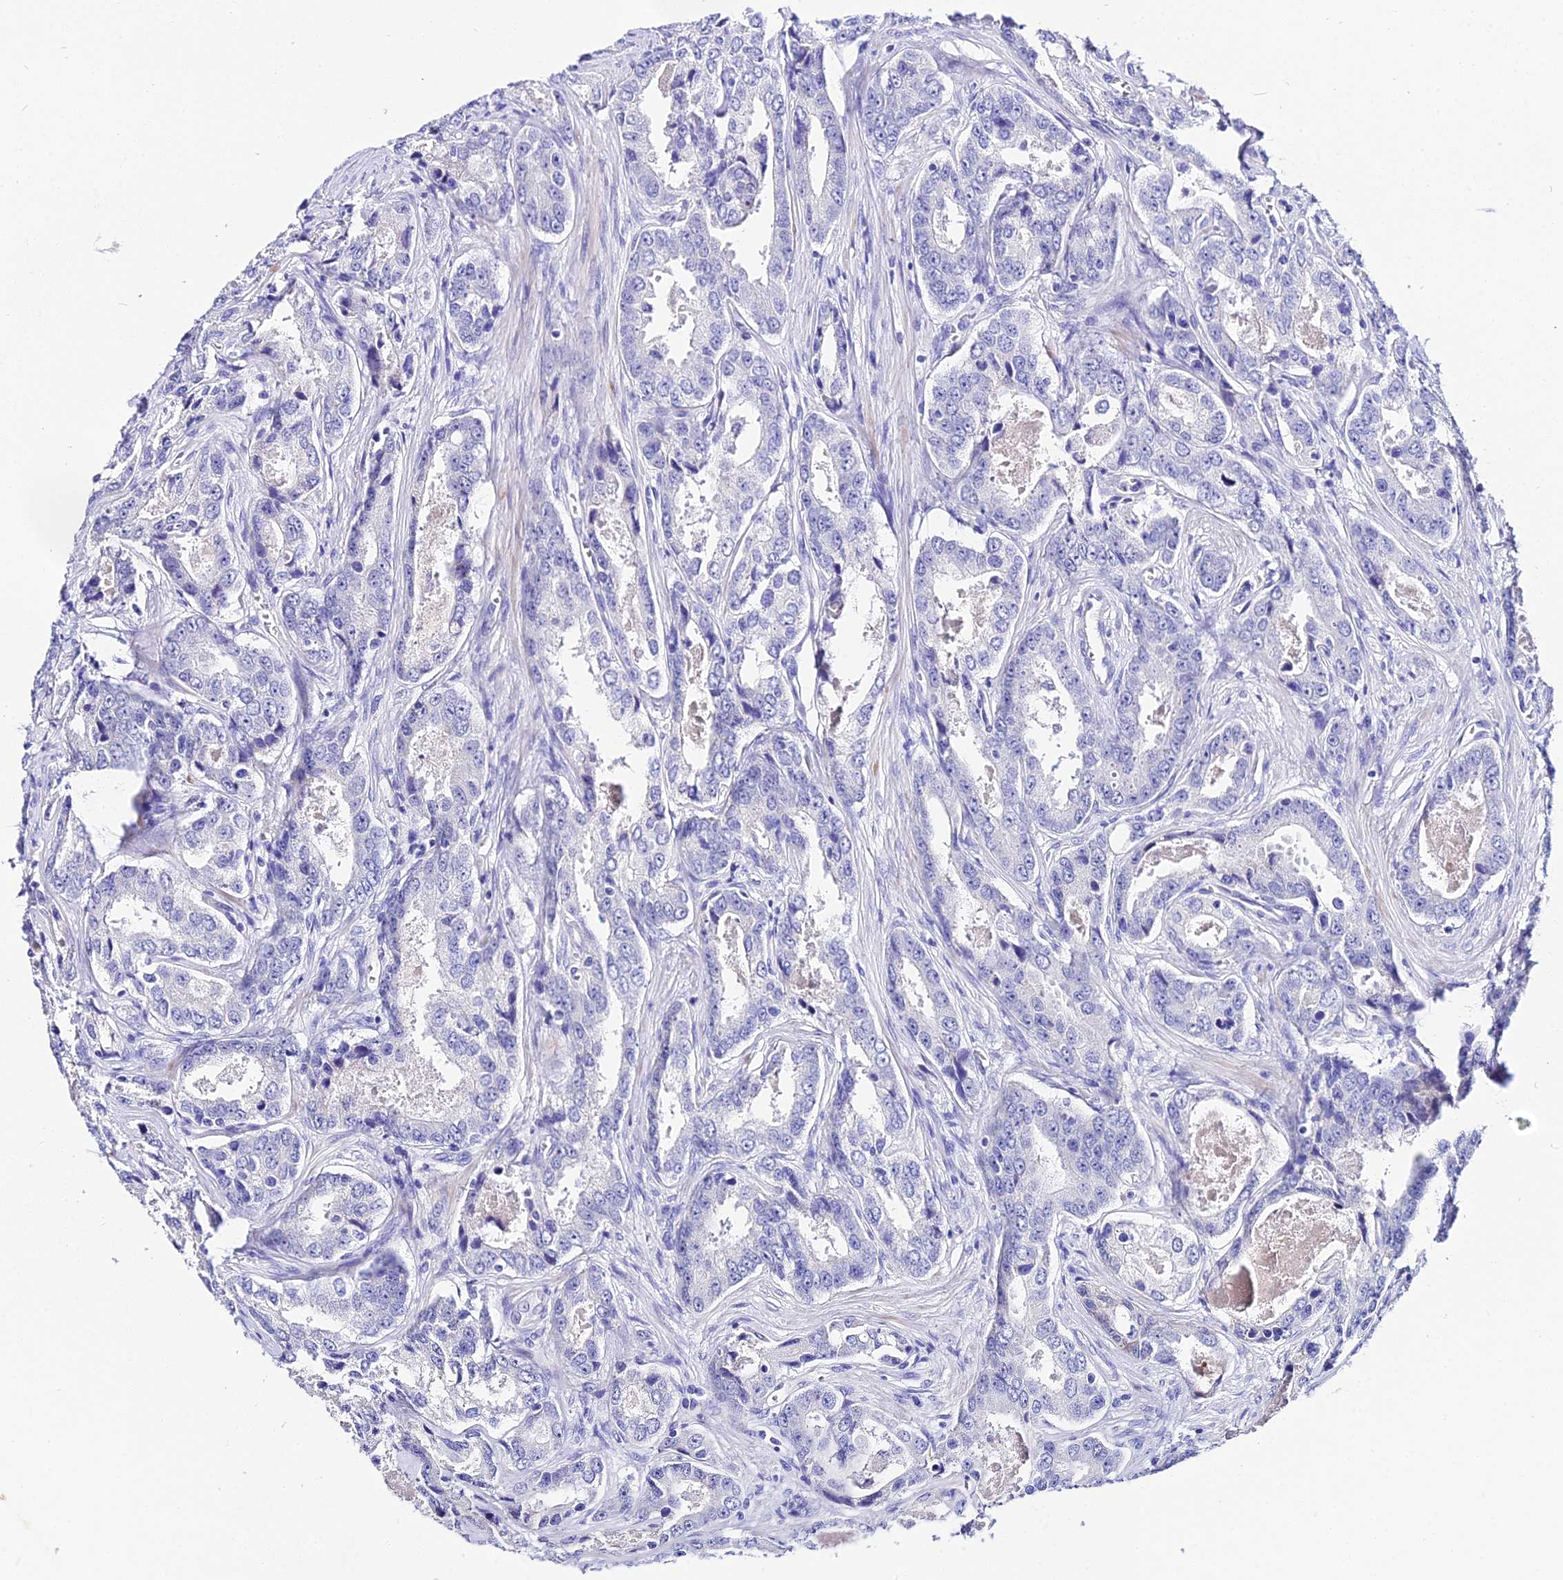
{"staining": {"intensity": "negative", "quantity": "none", "location": "none"}, "tissue": "prostate cancer", "cell_type": "Tumor cells", "image_type": "cancer", "snomed": [{"axis": "morphology", "description": "Adenocarcinoma, Low grade"}, {"axis": "topography", "description": "Prostate"}], "caption": "Low-grade adenocarcinoma (prostate) stained for a protein using immunohistochemistry (IHC) reveals no staining tumor cells.", "gene": "DEFB106A", "patient": {"sex": "male", "age": 68}}